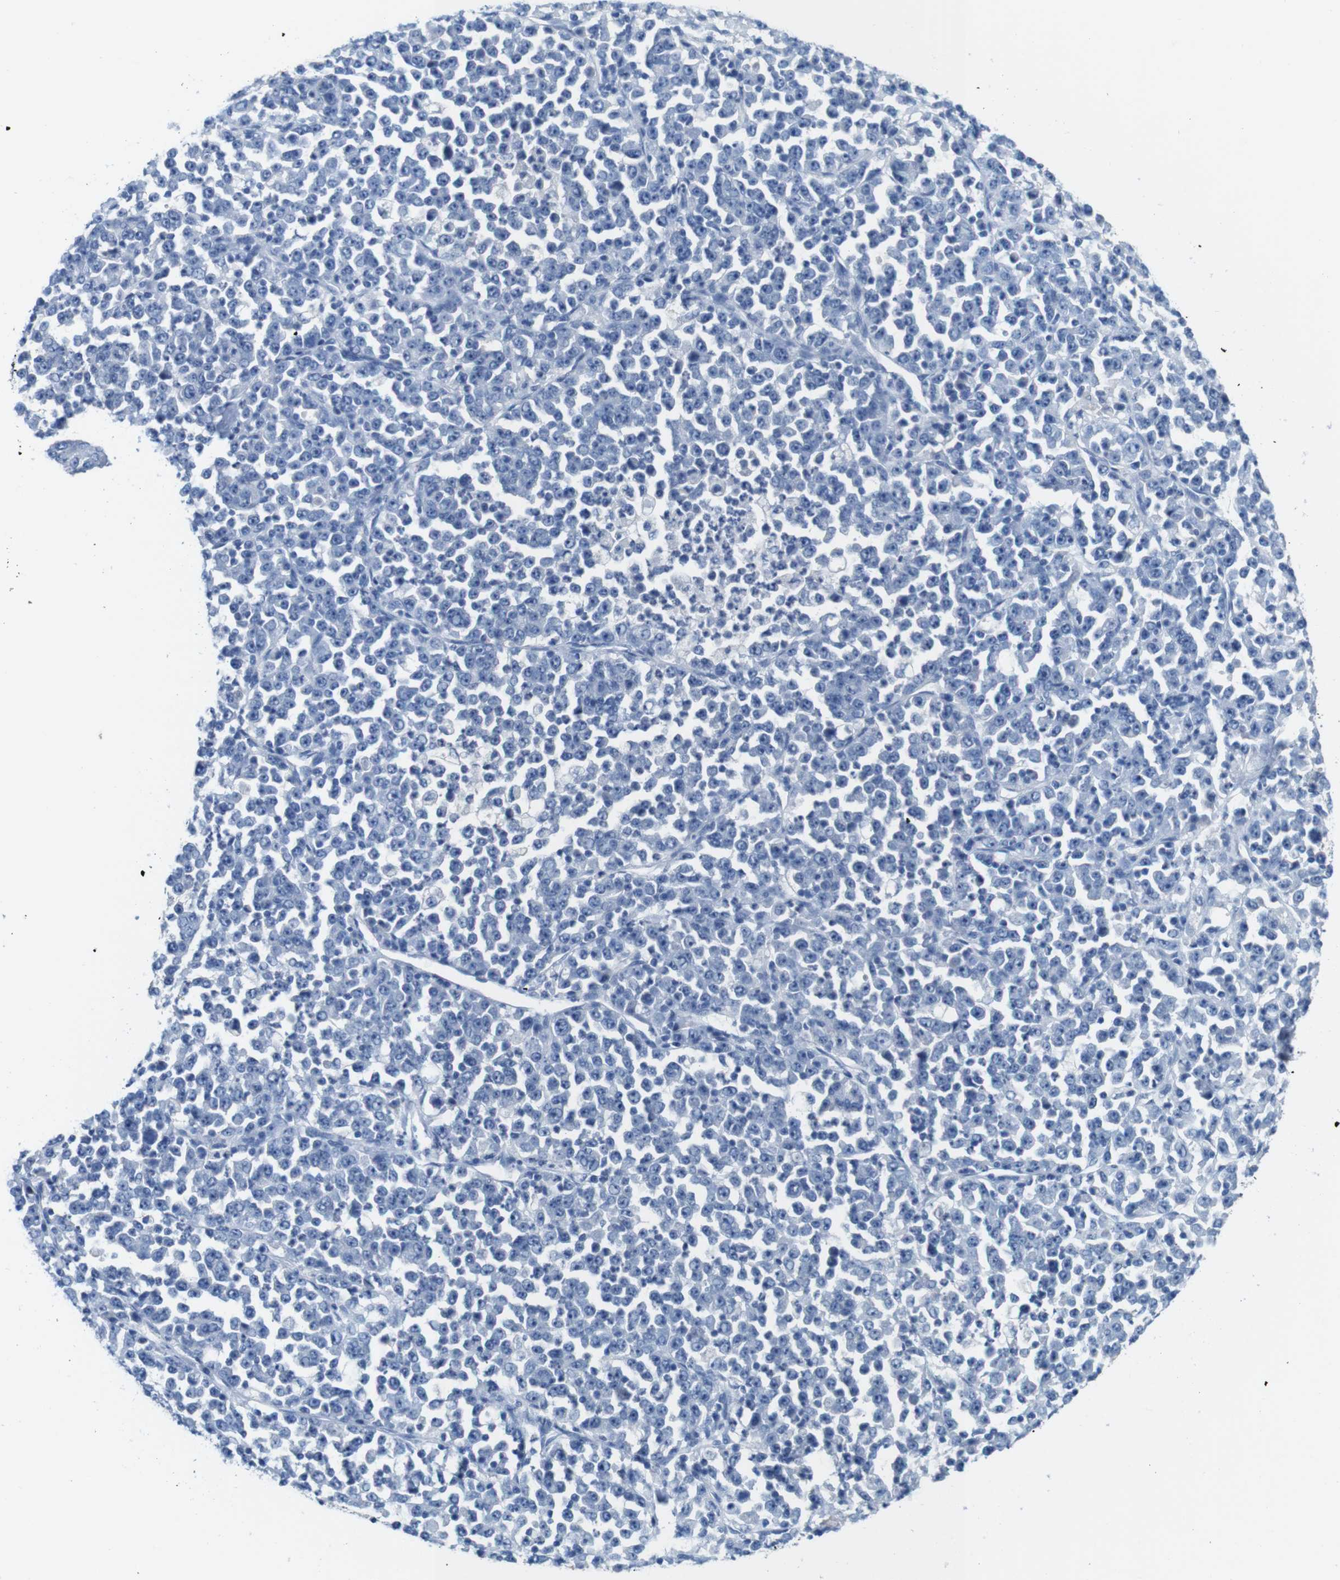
{"staining": {"intensity": "negative", "quantity": "none", "location": "none"}, "tissue": "stomach cancer", "cell_type": "Tumor cells", "image_type": "cancer", "snomed": [{"axis": "morphology", "description": "Normal tissue, NOS"}, {"axis": "morphology", "description": "Adenocarcinoma, NOS"}, {"axis": "topography", "description": "Stomach, upper"}, {"axis": "topography", "description": "Stomach"}], "caption": "IHC photomicrograph of stomach cancer stained for a protein (brown), which shows no expression in tumor cells. Nuclei are stained in blue.", "gene": "IGSF8", "patient": {"sex": "male", "age": 59}}